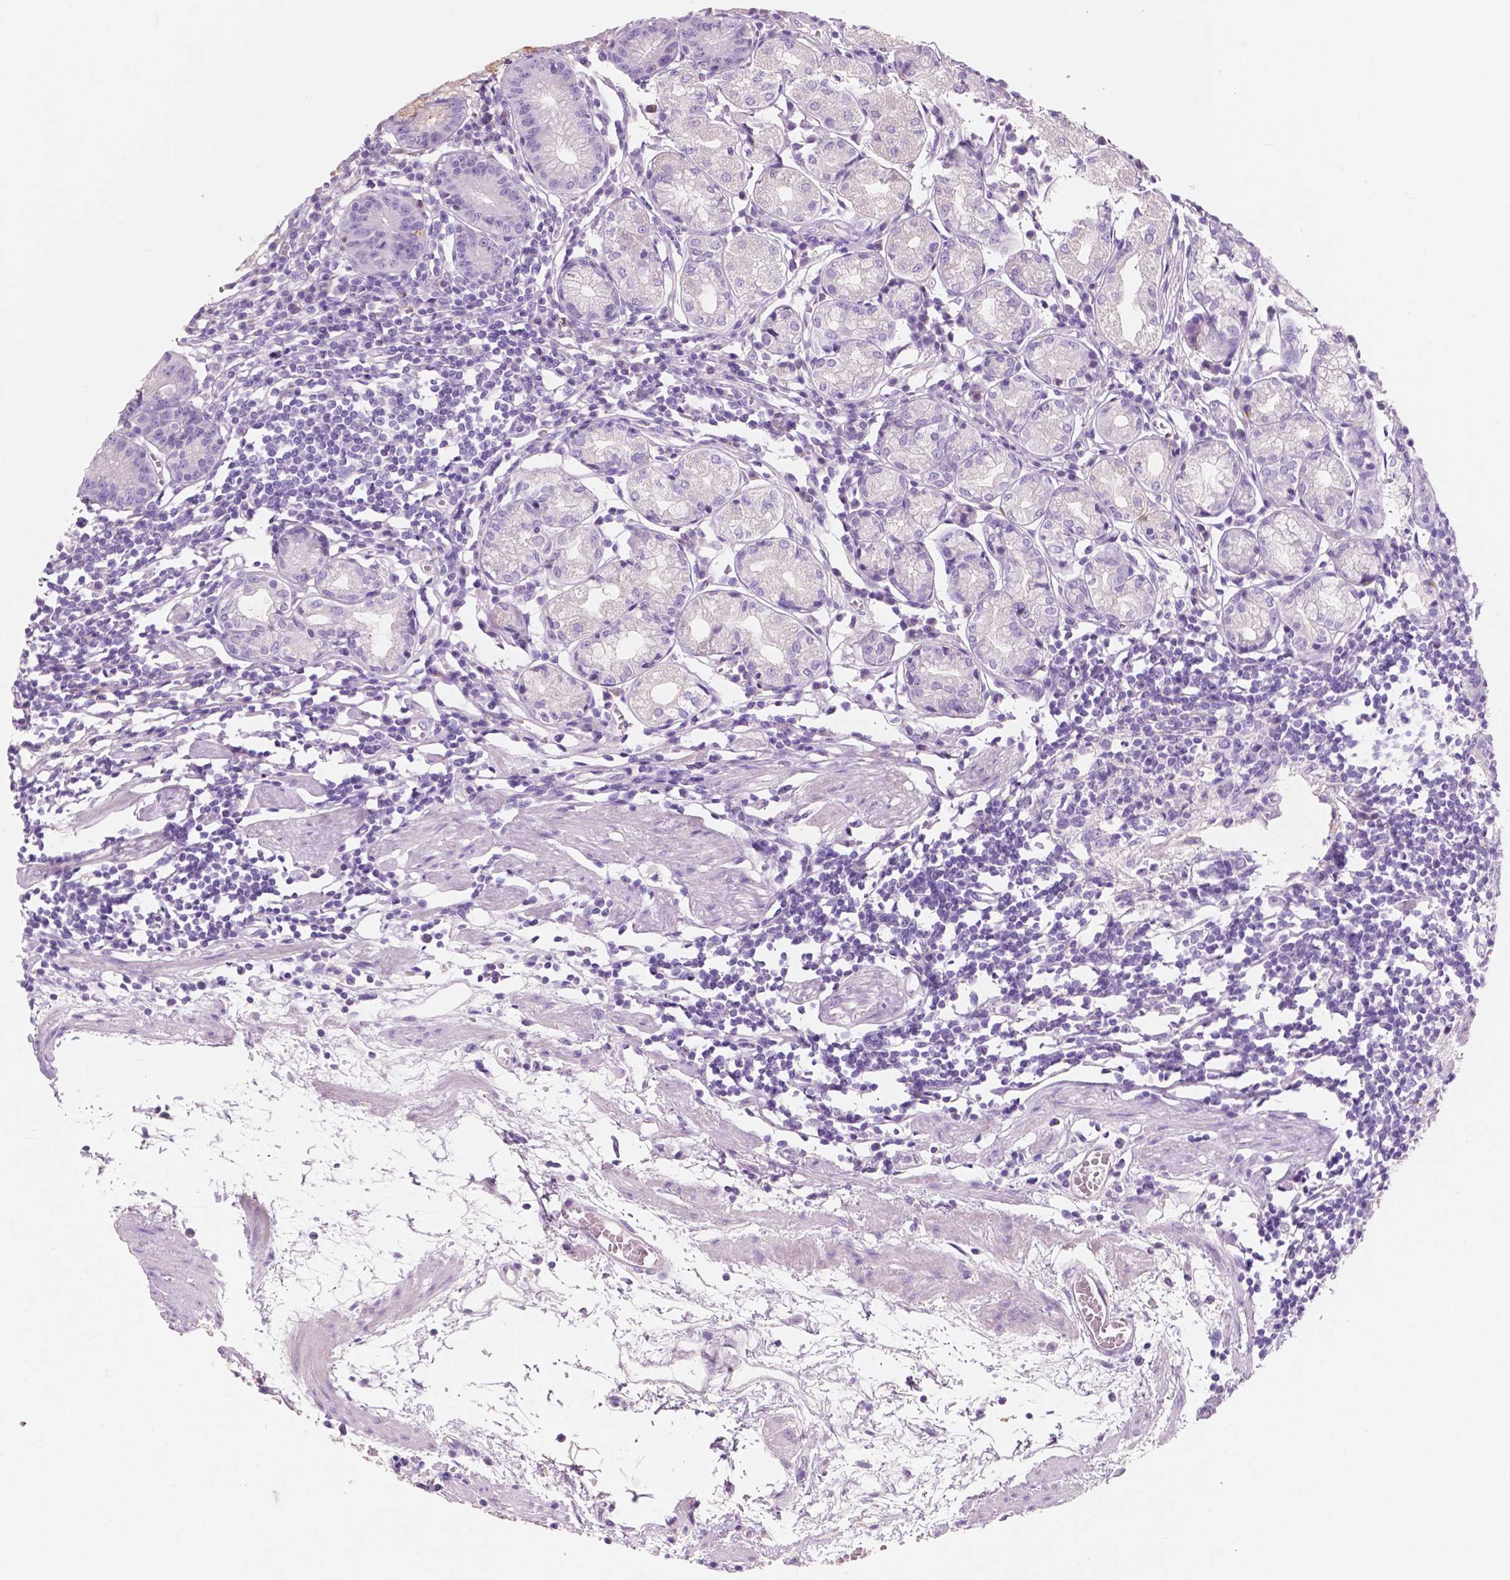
{"staining": {"intensity": "weak", "quantity": "<25%", "location": "cytoplasmic/membranous"}, "tissue": "stomach", "cell_type": "Glandular cells", "image_type": "normal", "snomed": [{"axis": "morphology", "description": "Normal tissue, NOS"}, {"axis": "topography", "description": "Stomach"}], "caption": "Immunohistochemistry micrograph of benign stomach: human stomach stained with DAB (3,3'-diaminobenzidine) shows no significant protein staining in glandular cells.", "gene": "CUZD1", "patient": {"sex": "male", "age": 55}}